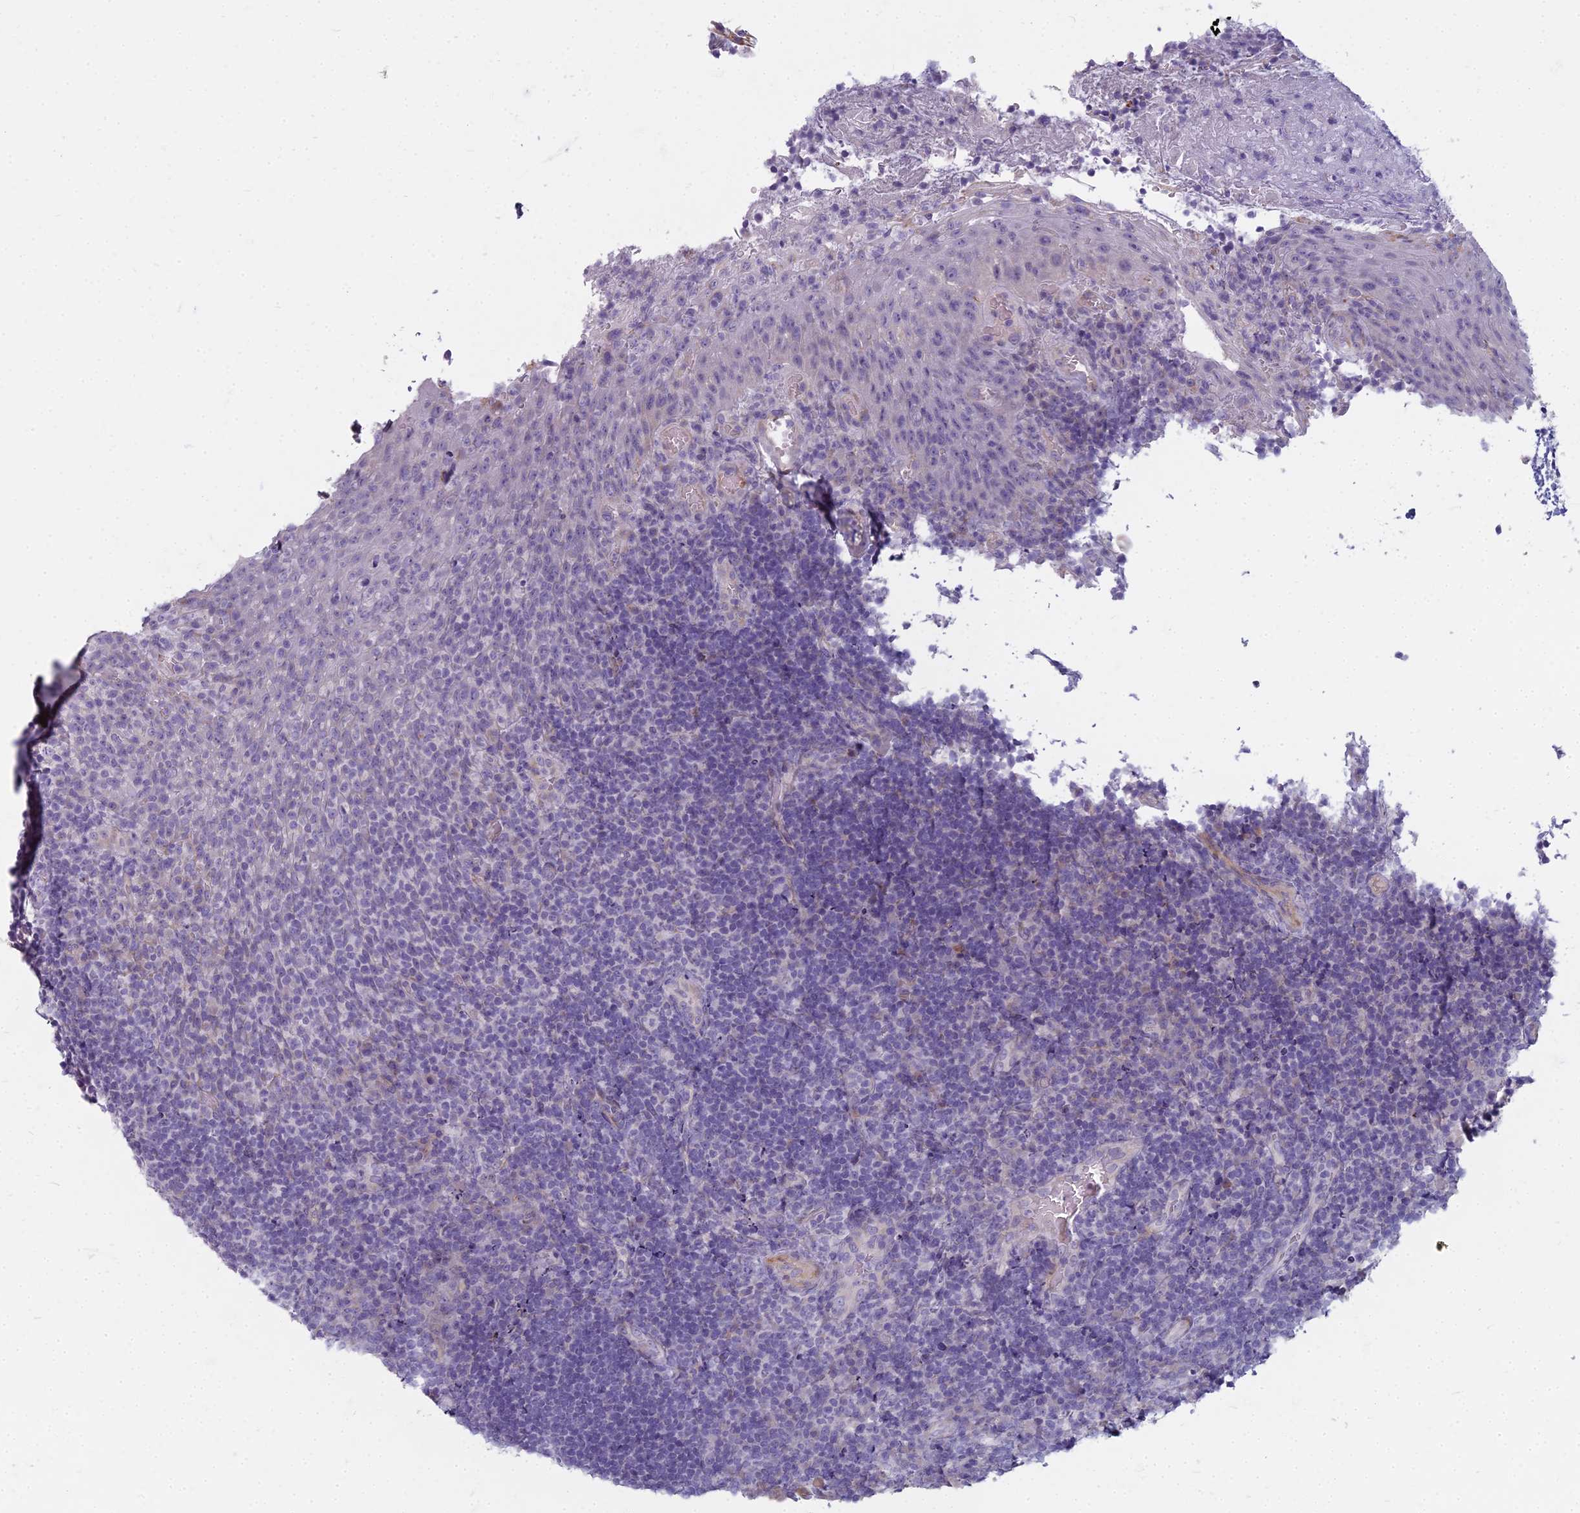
{"staining": {"intensity": "negative", "quantity": "none", "location": "none"}, "tissue": "tonsil", "cell_type": "Germinal center cells", "image_type": "normal", "snomed": [{"axis": "morphology", "description": "Normal tissue, NOS"}, {"axis": "topography", "description": "Tonsil"}], "caption": "Tonsil was stained to show a protein in brown. There is no significant expression in germinal center cells. (DAB IHC visualized using brightfield microscopy, high magnification).", "gene": "ARL15", "patient": {"sex": "male", "age": 17}}